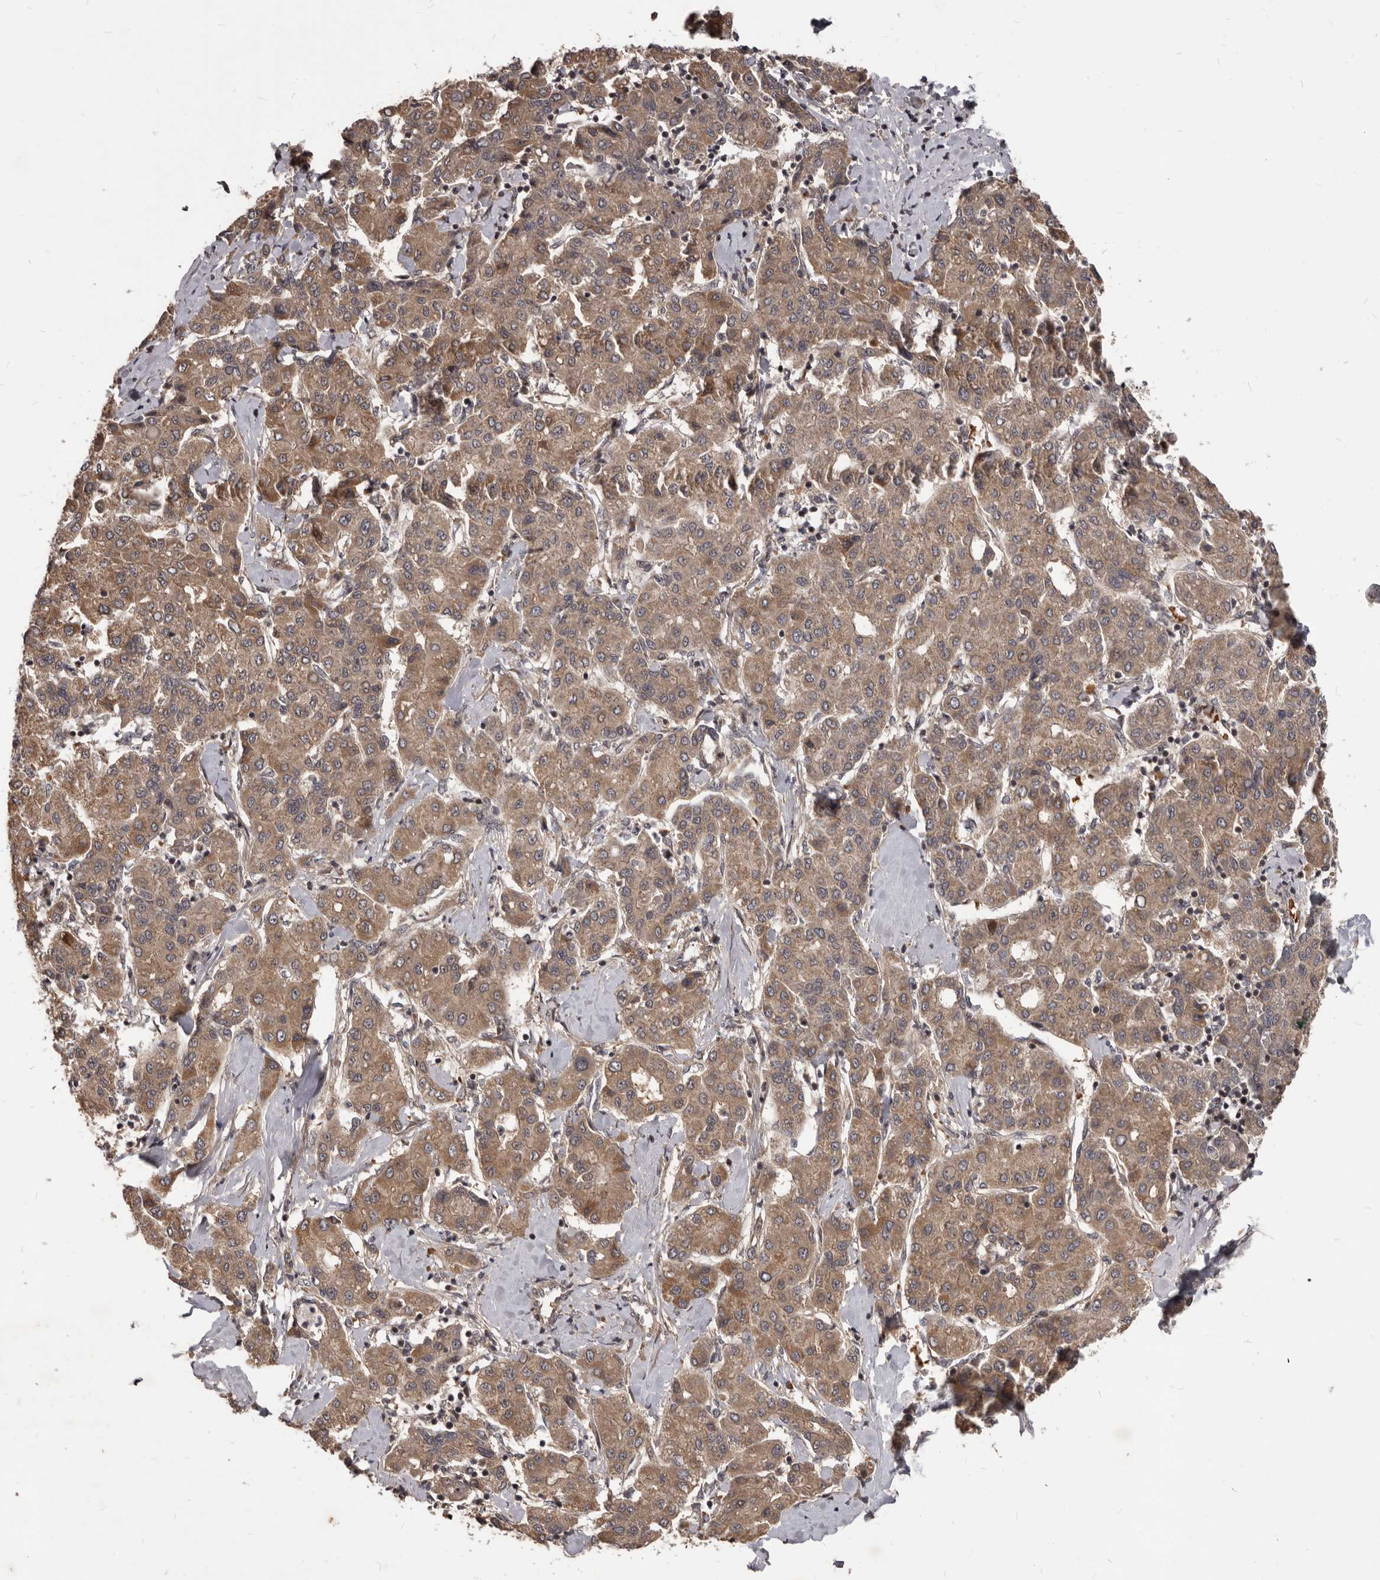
{"staining": {"intensity": "moderate", "quantity": ">75%", "location": "cytoplasmic/membranous"}, "tissue": "liver cancer", "cell_type": "Tumor cells", "image_type": "cancer", "snomed": [{"axis": "morphology", "description": "Carcinoma, Hepatocellular, NOS"}, {"axis": "topography", "description": "Liver"}], "caption": "Tumor cells reveal moderate cytoplasmic/membranous positivity in approximately >75% of cells in liver cancer.", "gene": "GABPB2", "patient": {"sex": "male", "age": 65}}